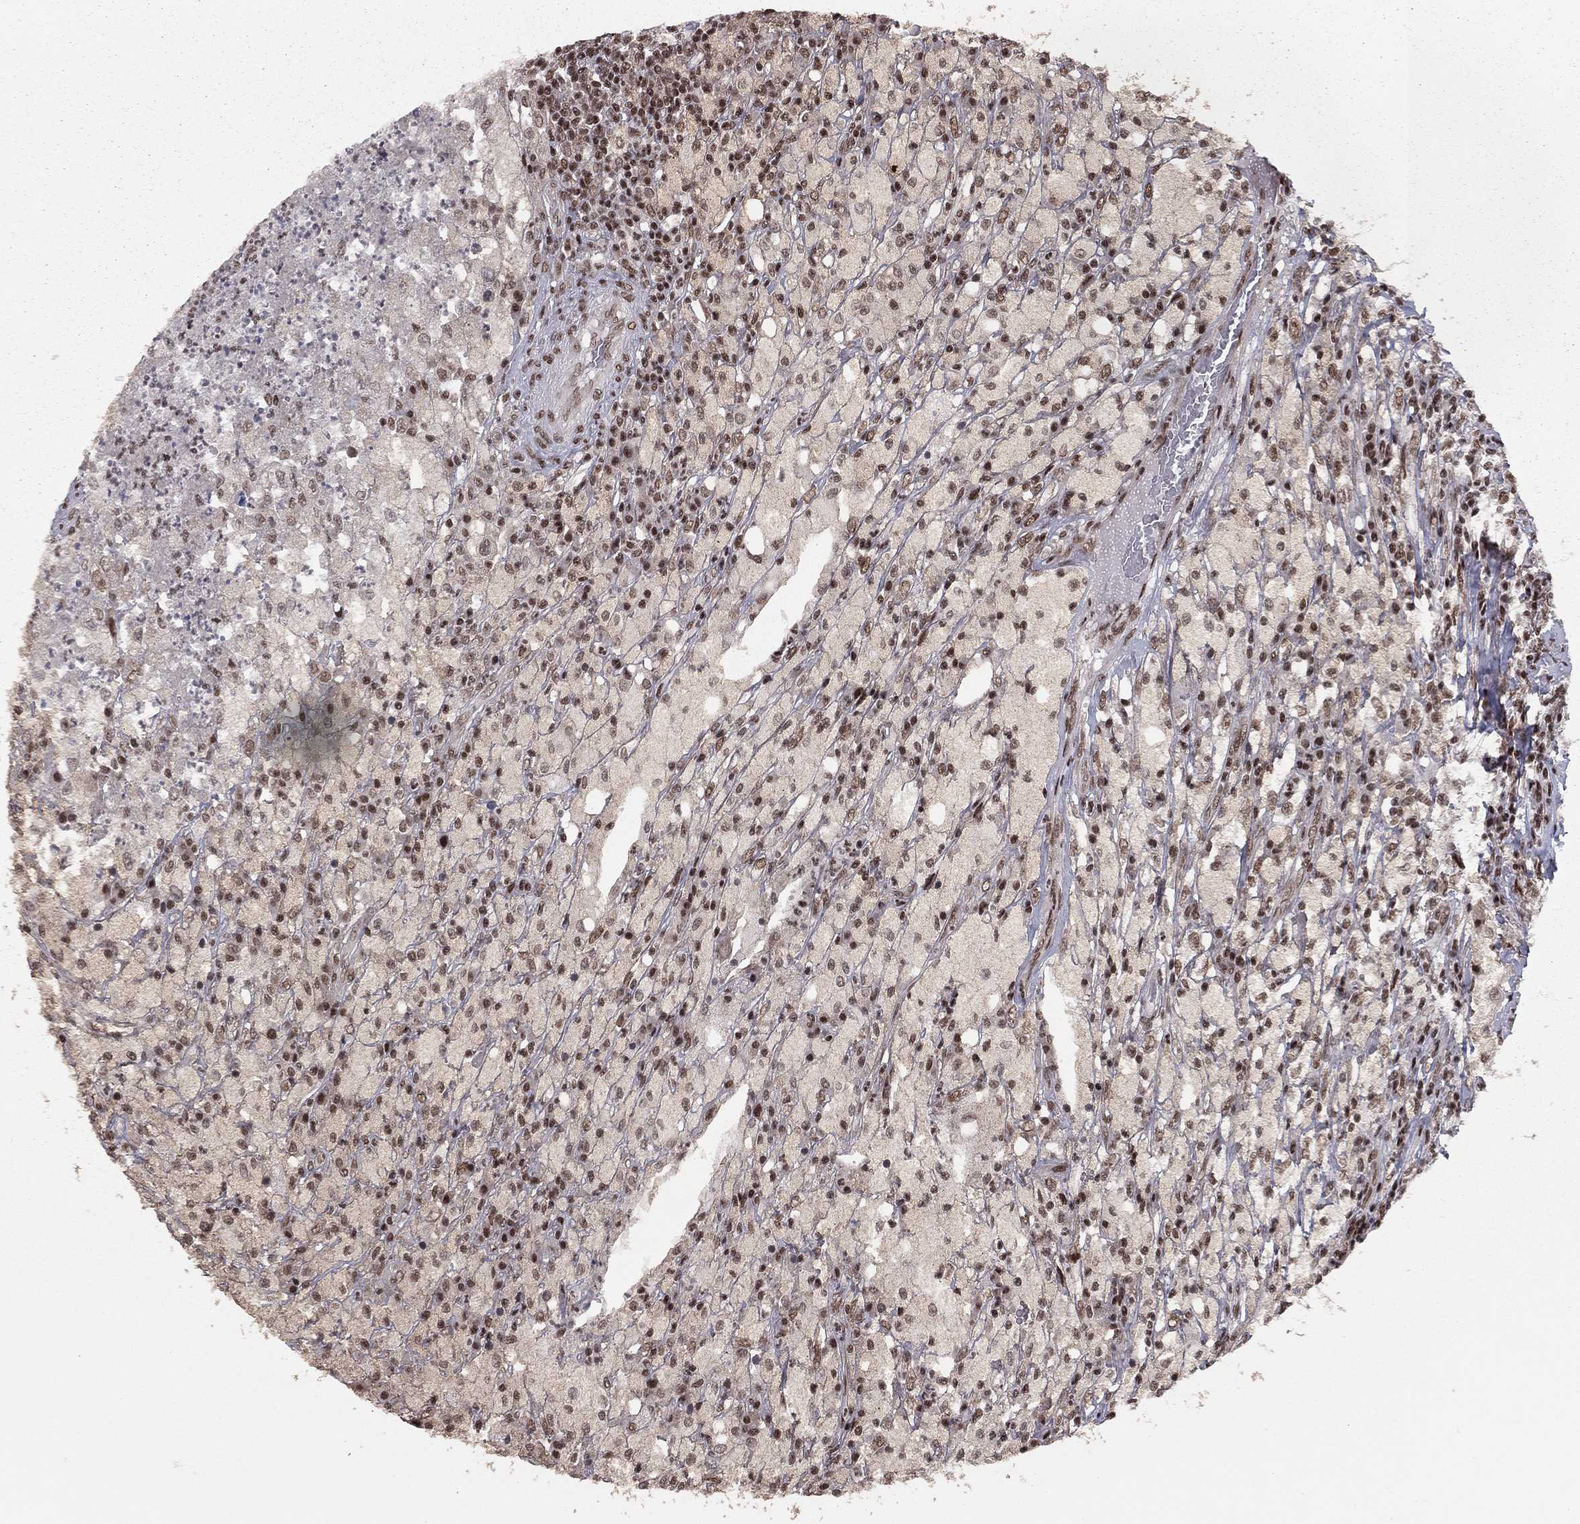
{"staining": {"intensity": "moderate", "quantity": "25%-75%", "location": "nuclear"}, "tissue": "testis cancer", "cell_type": "Tumor cells", "image_type": "cancer", "snomed": [{"axis": "morphology", "description": "Necrosis, NOS"}, {"axis": "morphology", "description": "Carcinoma, Embryonal, NOS"}, {"axis": "topography", "description": "Testis"}], "caption": "A brown stain labels moderate nuclear positivity of a protein in embryonal carcinoma (testis) tumor cells.", "gene": "NFYB", "patient": {"sex": "male", "age": 19}}